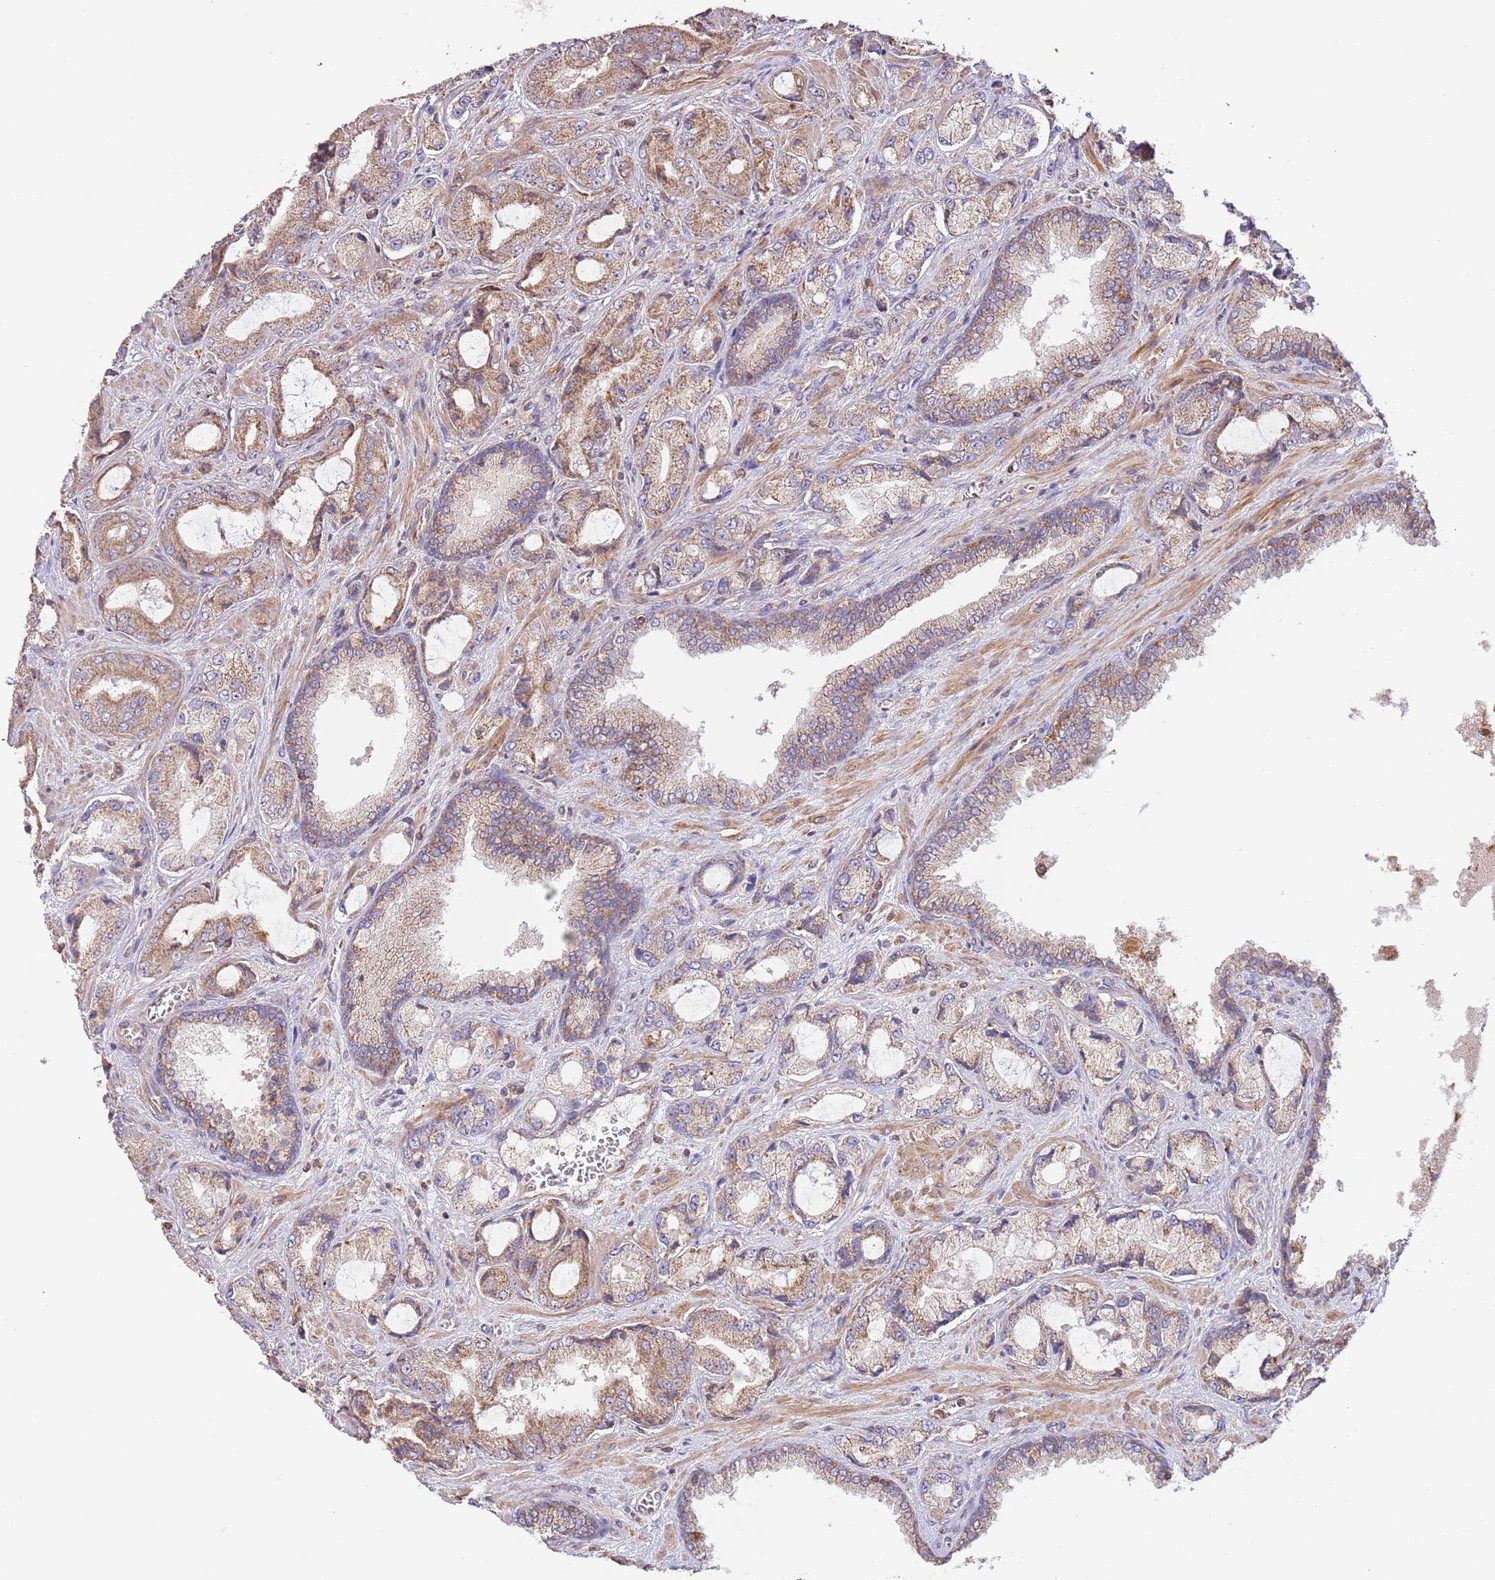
{"staining": {"intensity": "moderate", "quantity": ">75%", "location": "cytoplasmic/membranous"}, "tissue": "prostate cancer", "cell_type": "Tumor cells", "image_type": "cancer", "snomed": [{"axis": "morphology", "description": "Adenocarcinoma, High grade"}, {"axis": "topography", "description": "Prostate"}], "caption": "IHC (DAB) staining of human prostate cancer reveals moderate cytoplasmic/membranous protein staining in approximately >75% of tumor cells.", "gene": "DNAJA3", "patient": {"sex": "male", "age": 68}}